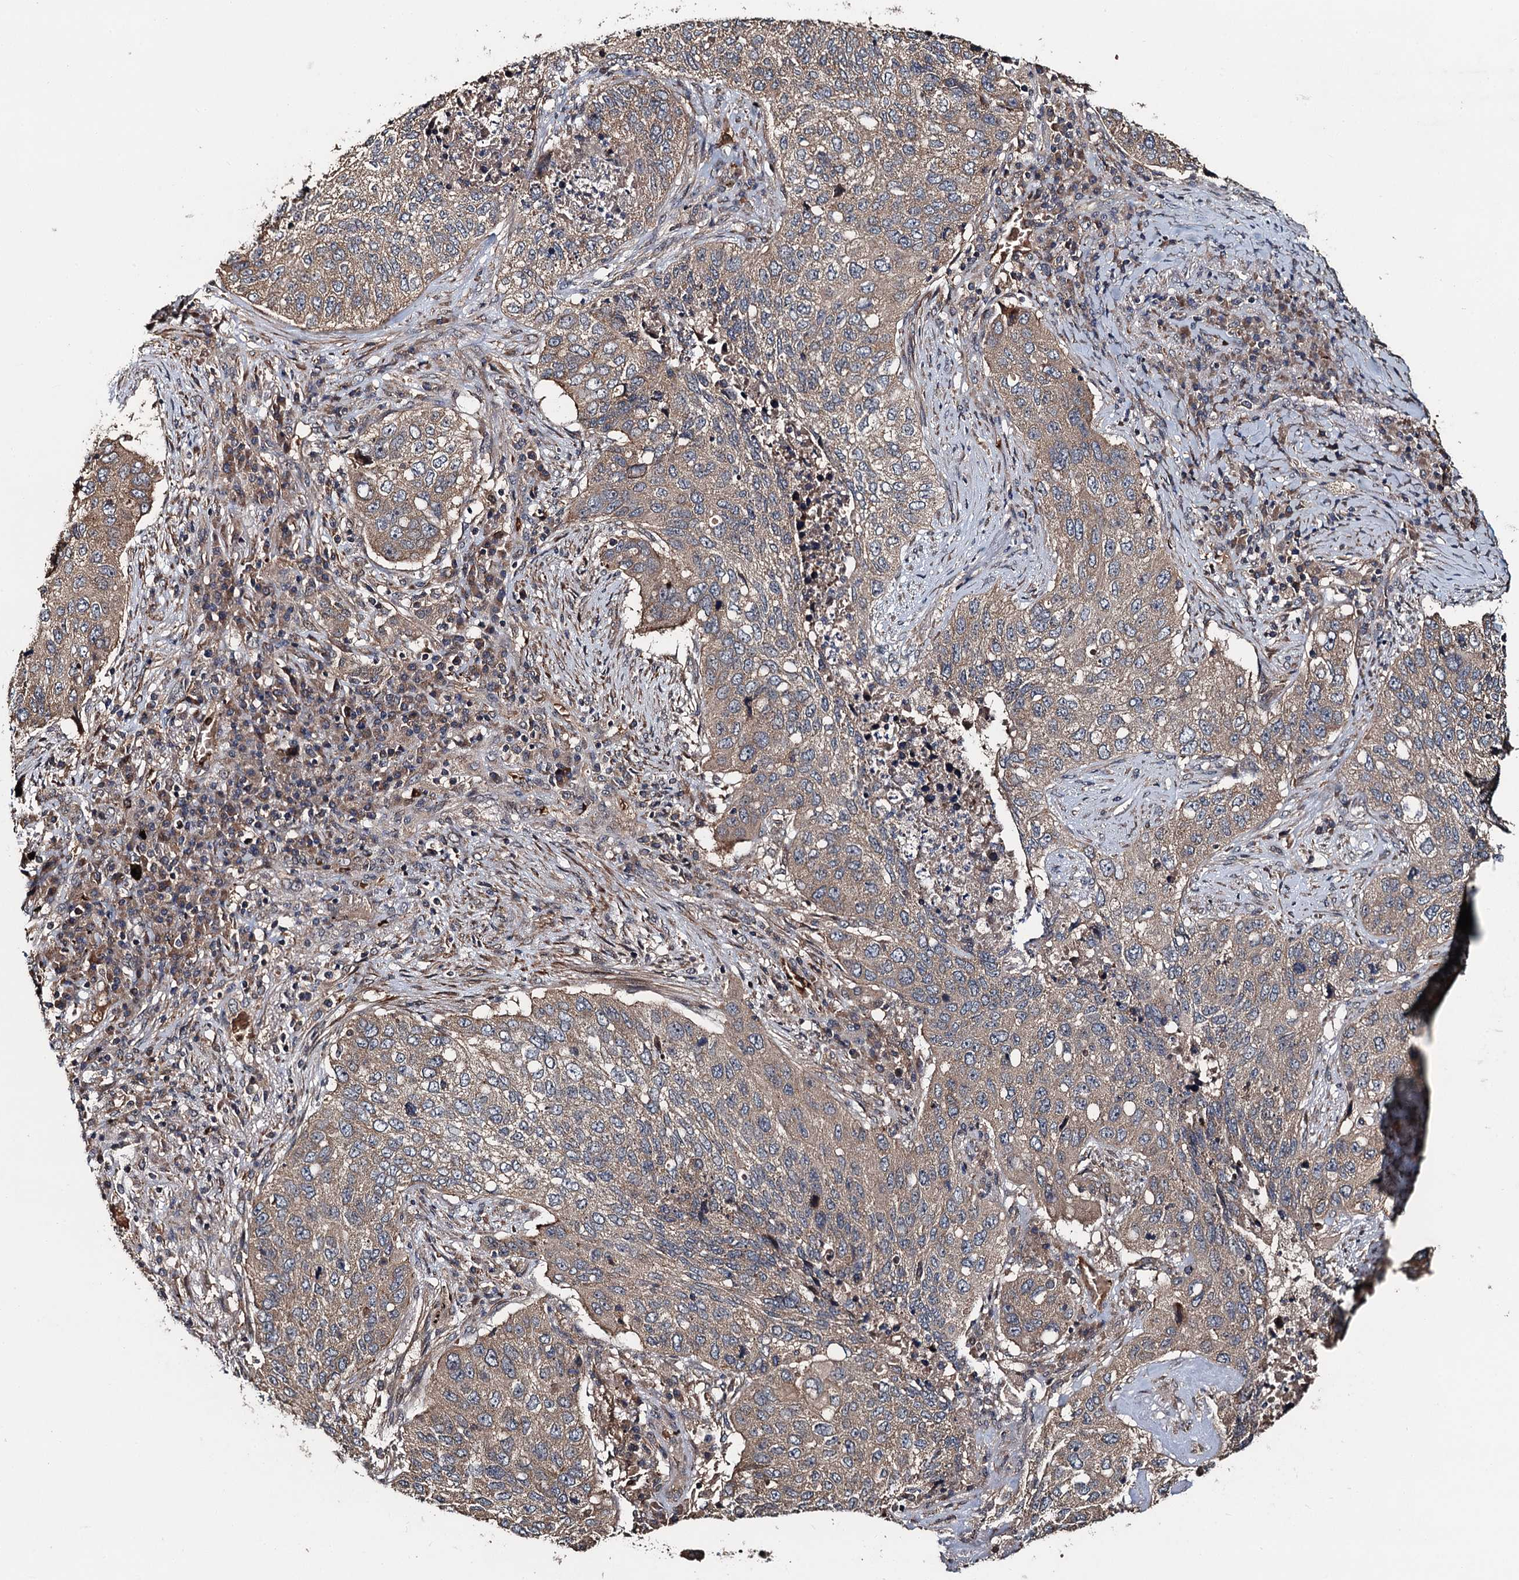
{"staining": {"intensity": "weak", "quantity": ">75%", "location": "cytoplasmic/membranous"}, "tissue": "lung cancer", "cell_type": "Tumor cells", "image_type": "cancer", "snomed": [{"axis": "morphology", "description": "Squamous cell carcinoma, NOS"}, {"axis": "topography", "description": "Lung"}], "caption": "High-power microscopy captured an immunohistochemistry (IHC) histopathology image of lung squamous cell carcinoma, revealing weak cytoplasmic/membranous expression in about >75% of tumor cells. The staining is performed using DAB brown chromogen to label protein expression. The nuclei are counter-stained blue using hematoxylin.", "gene": "SNX32", "patient": {"sex": "female", "age": 63}}